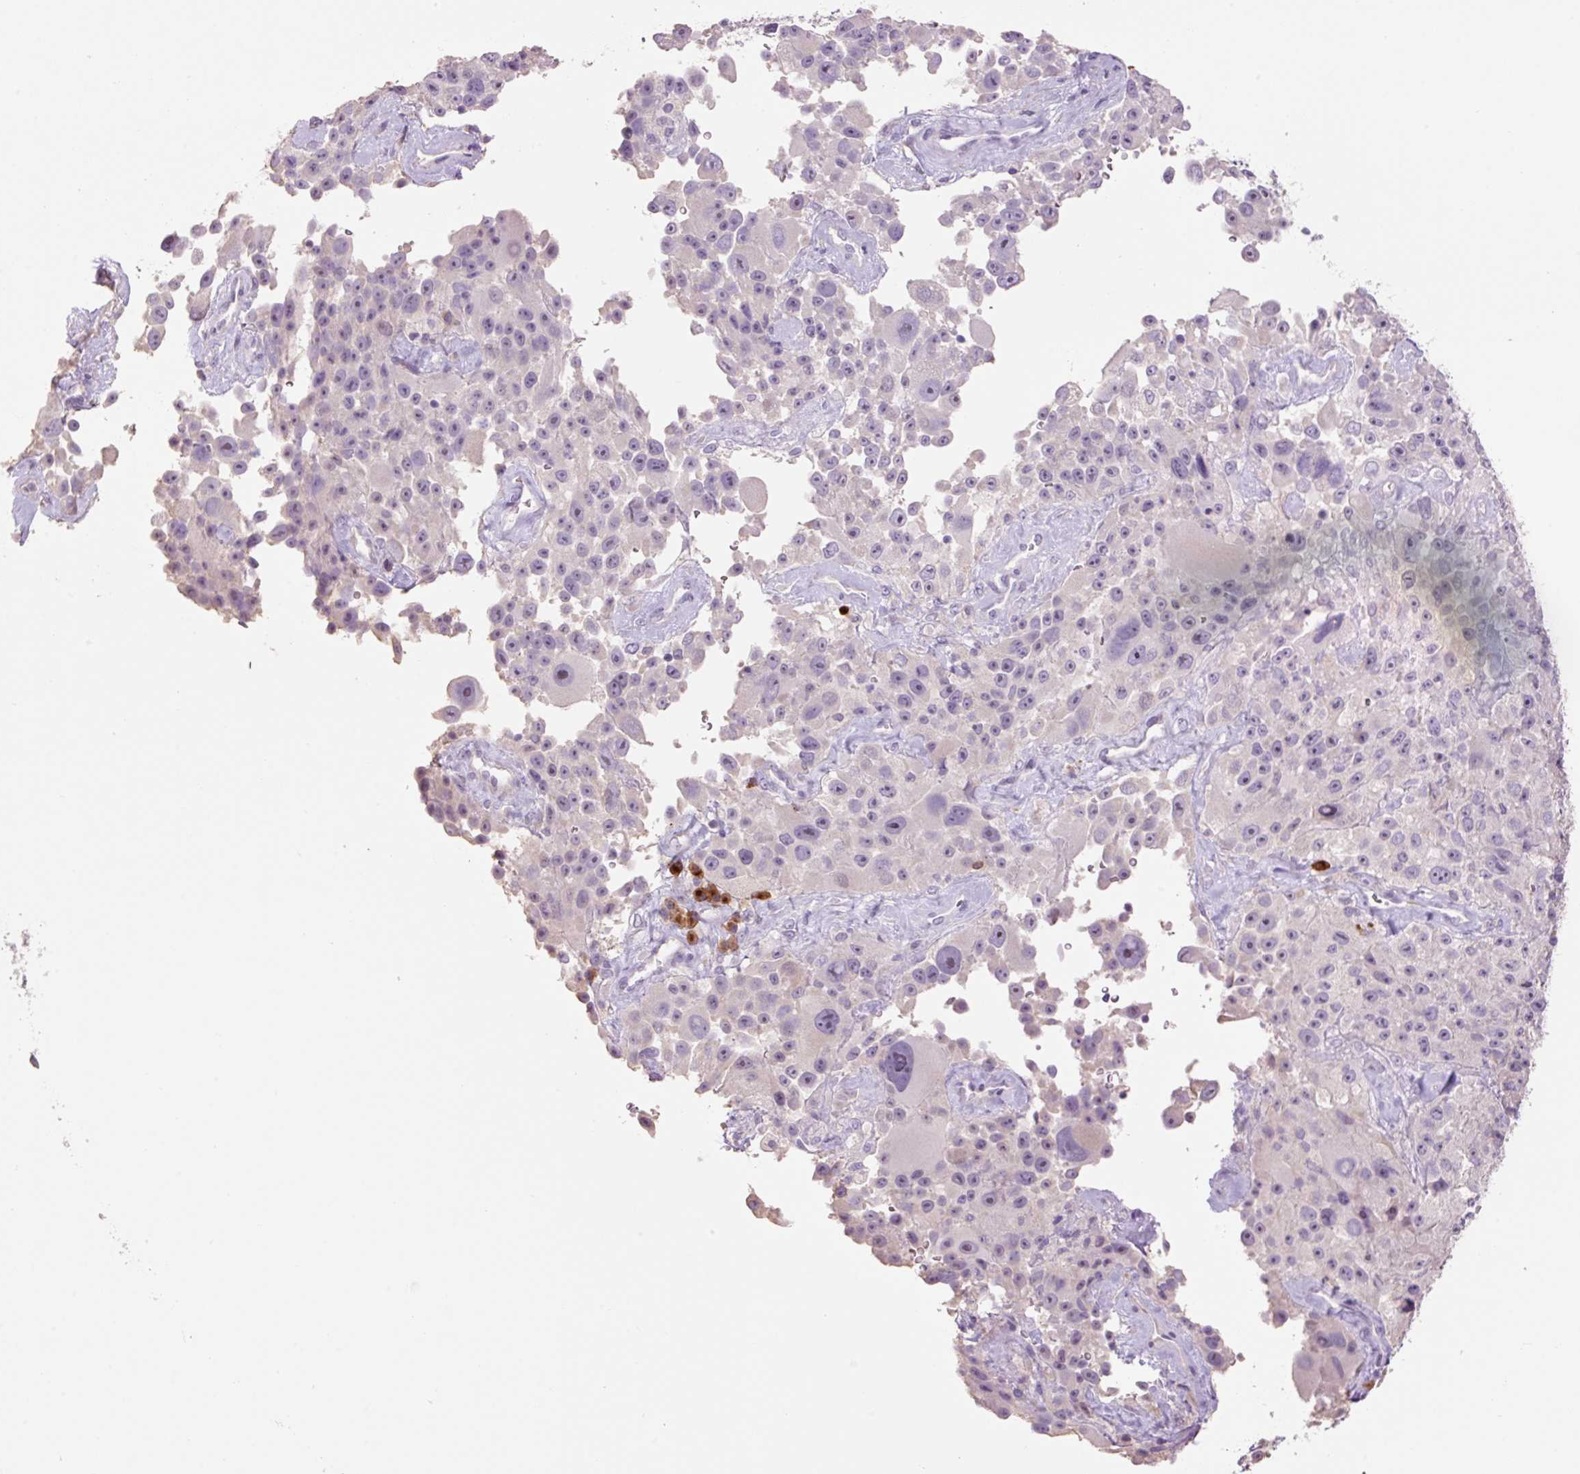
{"staining": {"intensity": "negative", "quantity": "none", "location": "none"}, "tissue": "melanoma", "cell_type": "Tumor cells", "image_type": "cancer", "snomed": [{"axis": "morphology", "description": "Malignant melanoma, Metastatic site"}, {"axis": "topography", "description": "Lymph node"}], "caption": "This is a photomicrograph of immunohistochemistry staining of malignant melanoma (metastatic site), which shows no positivity in tumor cells.", "gene": "HAX1", "patient": {"sex": "male", "age": 62}}